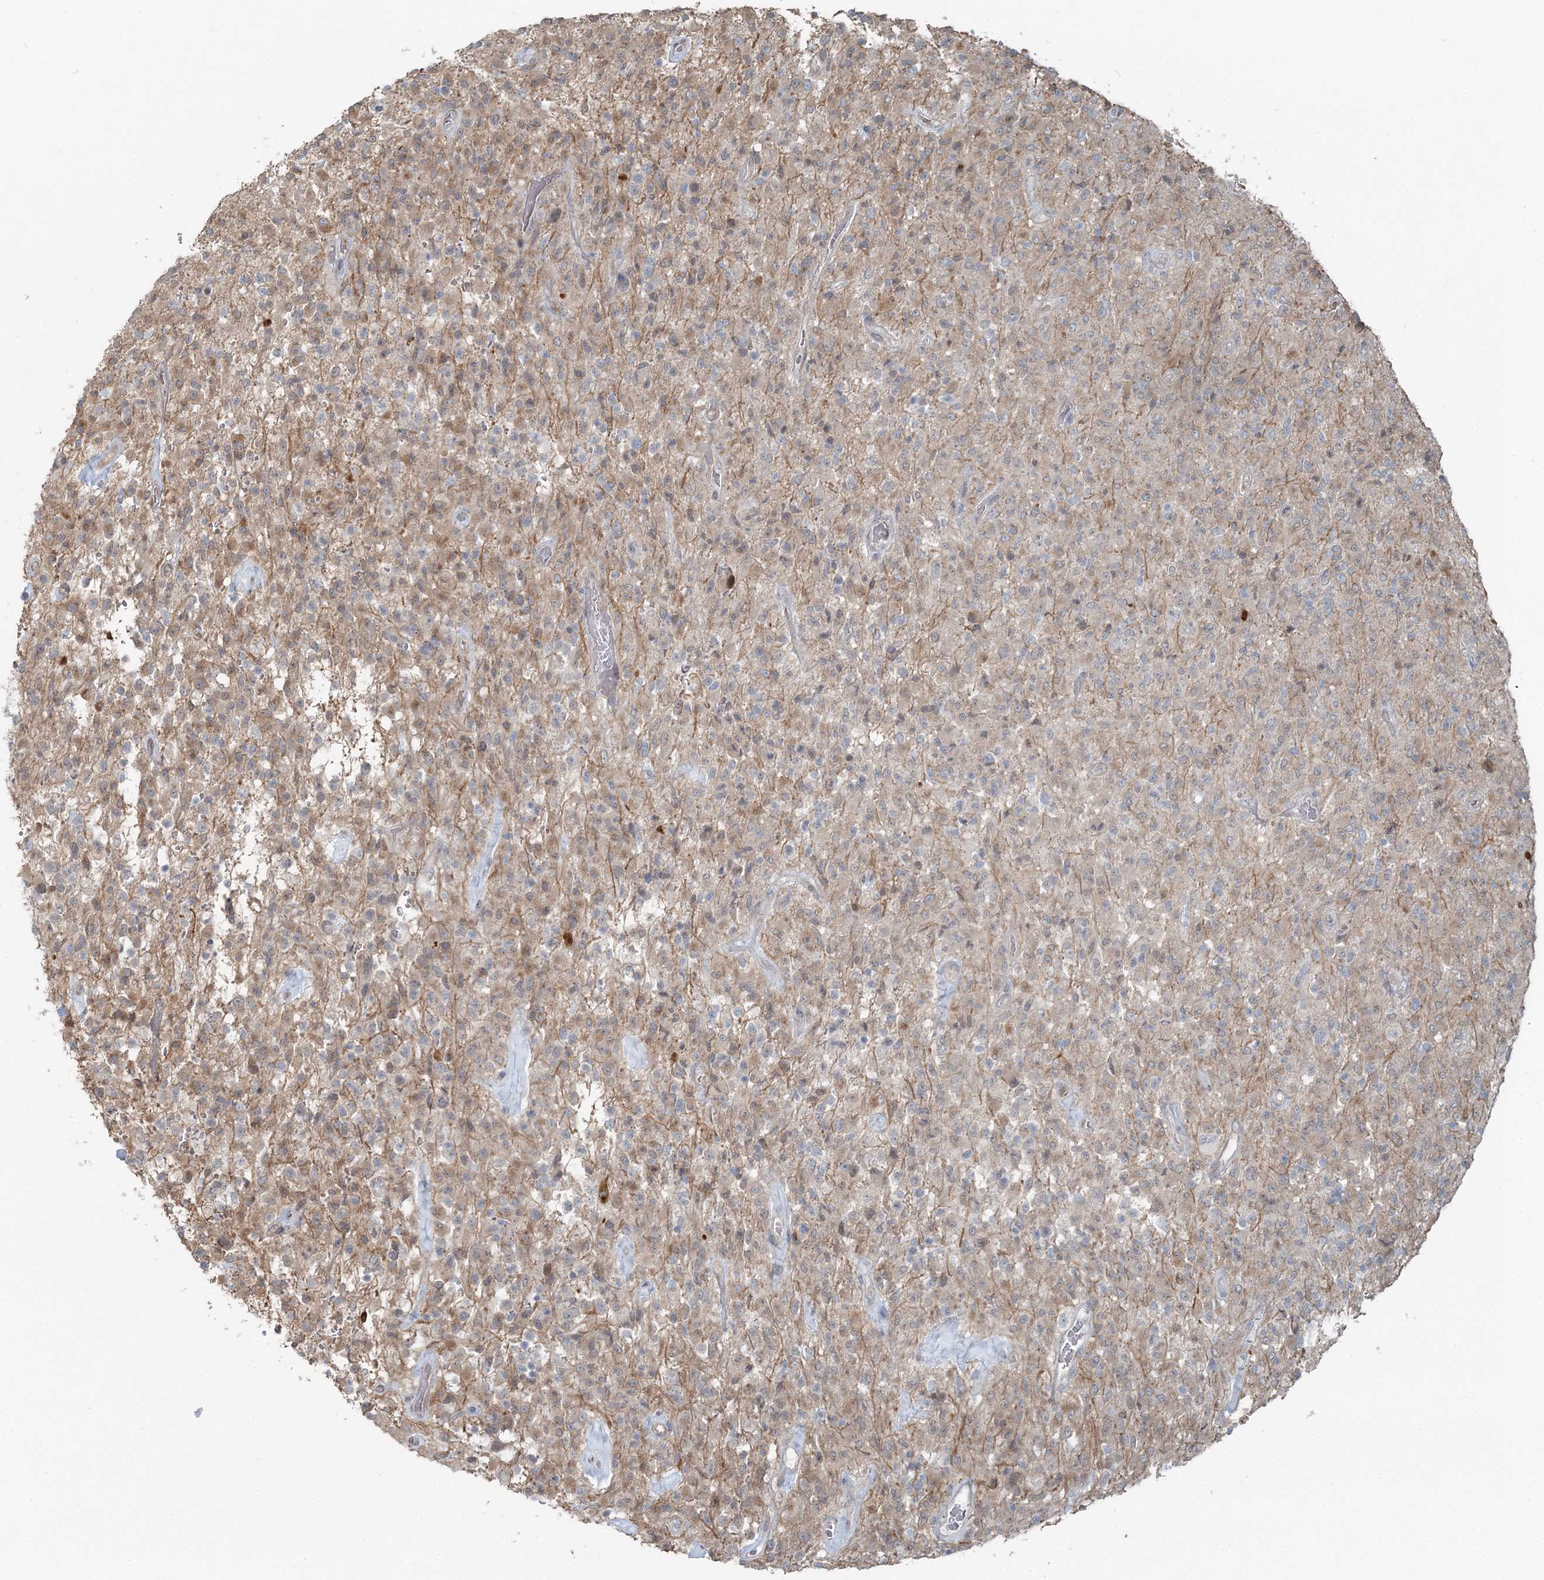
{"staining": {"intensity": "weak", "quantity": ">75%", "location": "cytoplasmic/membranous"}, "tissue": "glioma", "cell_type": "Tumor cells", "image_type": "cancer", "snomed": [{"axis": "morphology", "description": "Glioma, malignant, High grade"}, {"axis": "topography", "description": "Brain"}], "caption": "Tumor cells reveal low levels of weak cytoplasmic/membranous positivity in about >75% of cells in glioma.", "gene": "FBXL17", "patient": {"sex": "female", "age": 57}}